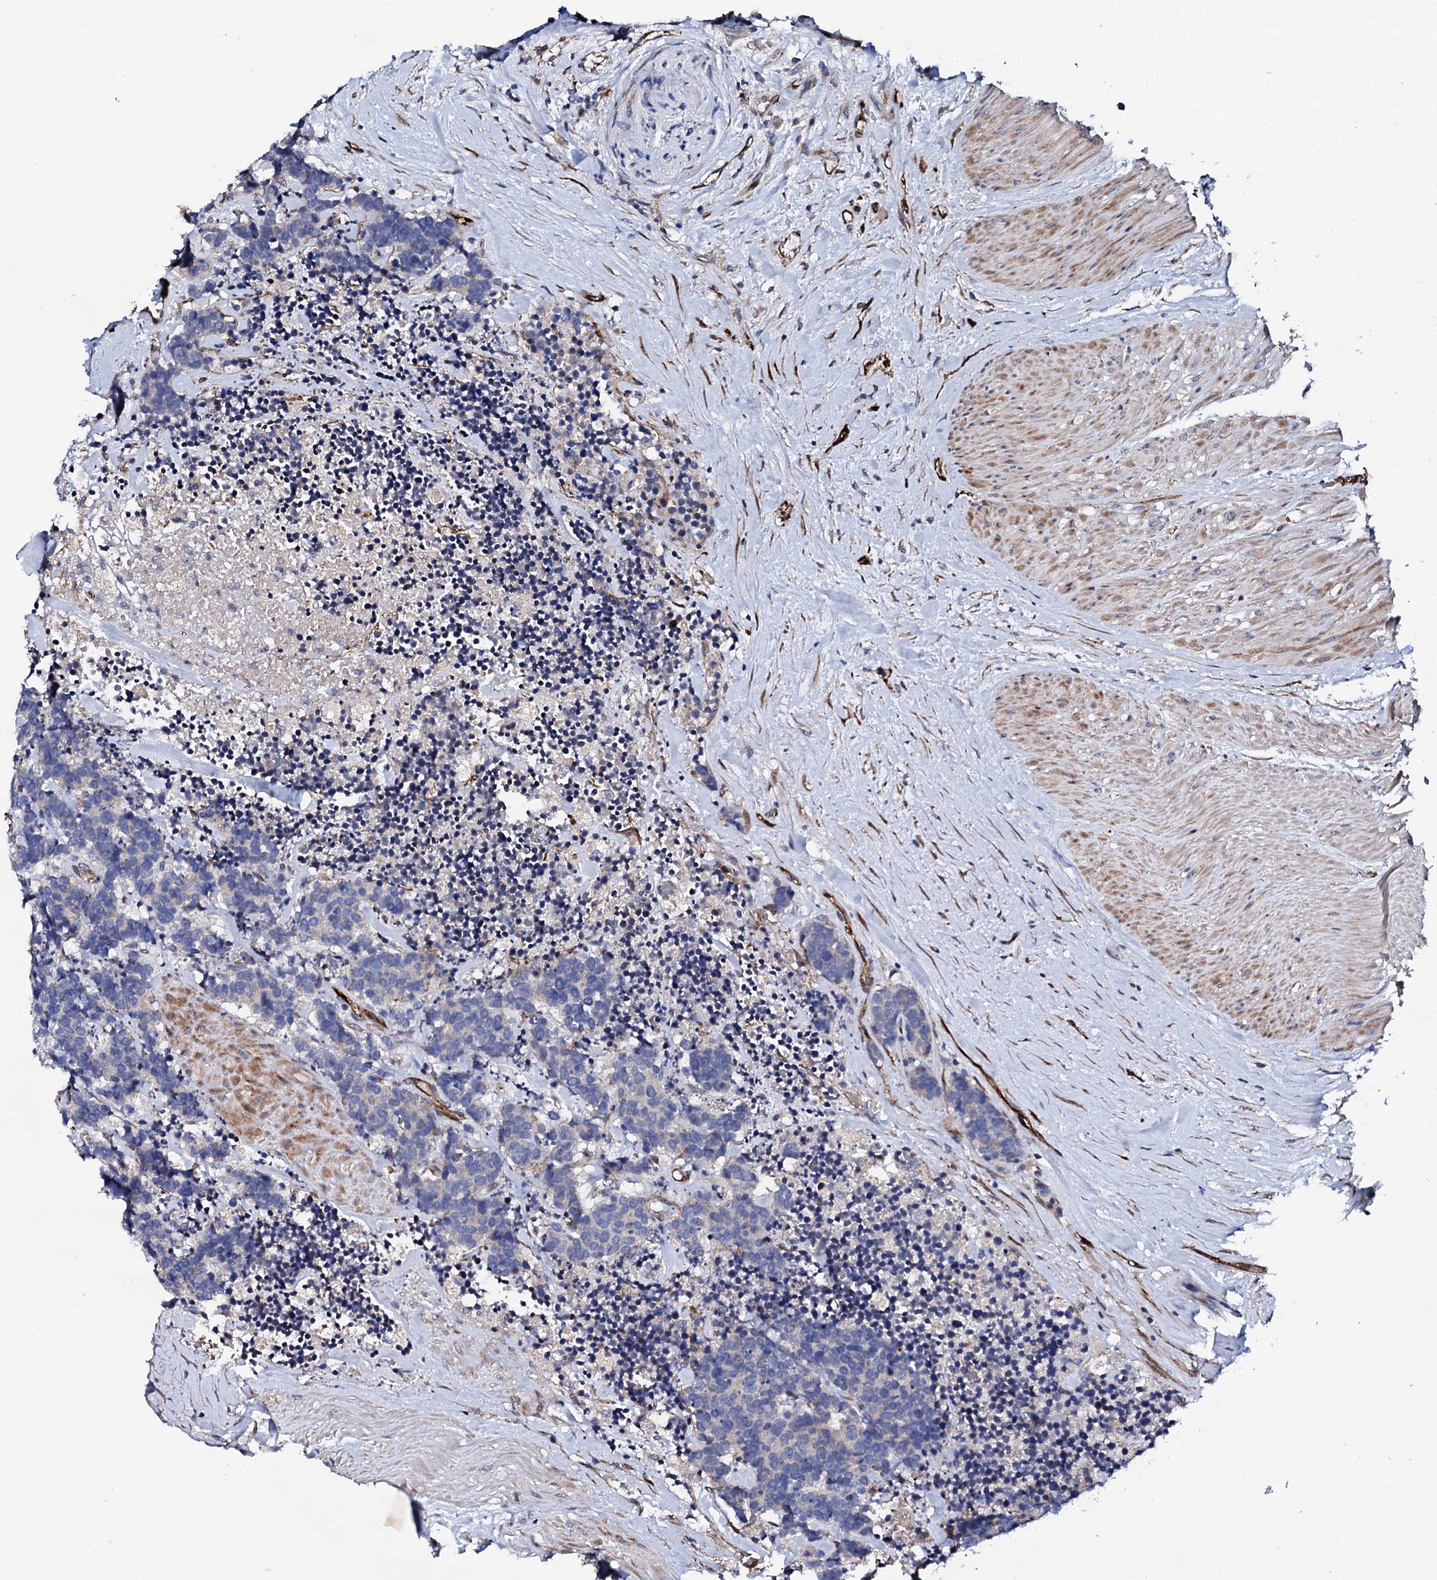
{"staining": {"intensity": "negative", "quantity": "none", "location": "none"}, "tissue": "carcinoid", "cell_type": "Tumor cells", "image_type": "cancer", "snomed": [{"axis": "morphology", "description": "Carcinoma, NOS"}, {"axis": "morphology", "description": "Carcinoid, malignant, NOS"}, {"axis": "topography", "description": "Urinary bladder"}], "caption": "The micrograph displays no significant staining in tumor cells of malignant carcinoid.", "gene": "DBX1", "patient": {"sex": "male", "age": 57}}